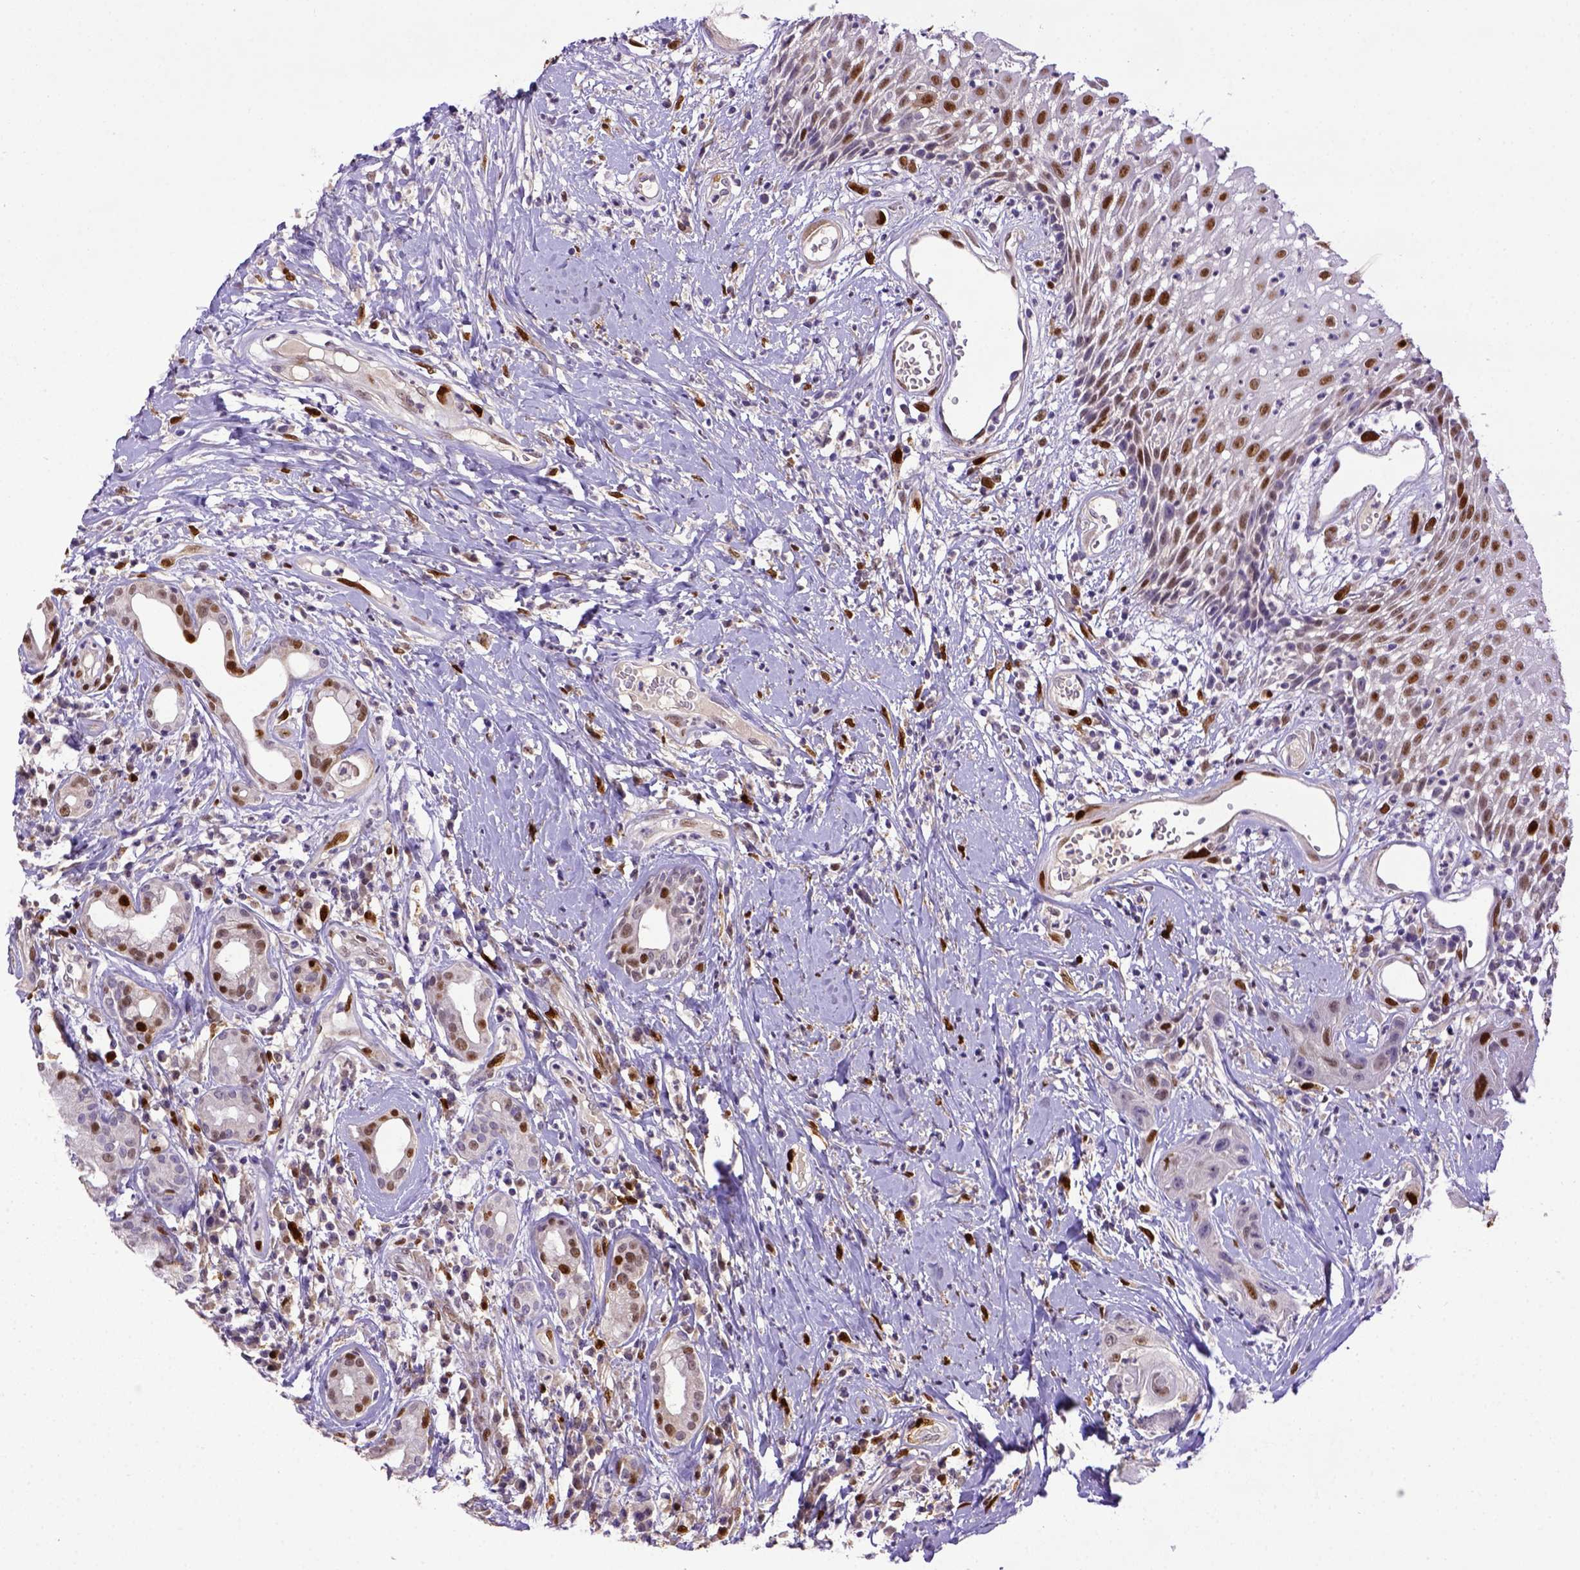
{"staining": {"intensity": "moderate", "quantity": ">75%", "location": "nuclear"}, "tissue": "head and neck cancer", "cell_type": "Tumor cells", "image_type": "cancer", "snomed": [{"axis": "morphology", "description": "Squamous cell carcinoma, NOS"}, {"axis": "topography", "description": "Head-Neck"}], "caption": "Immunohistochemistry (DAB) staining of head and neck squamous cell carcinoma exhibits moderate nuclear protein expression in approximately >75% of tumor cells. (DAB IHC with brightfield microscopy, high magnification).", "gene": "CDKN1A", "patient": {"sex": "male", "age": 57}}